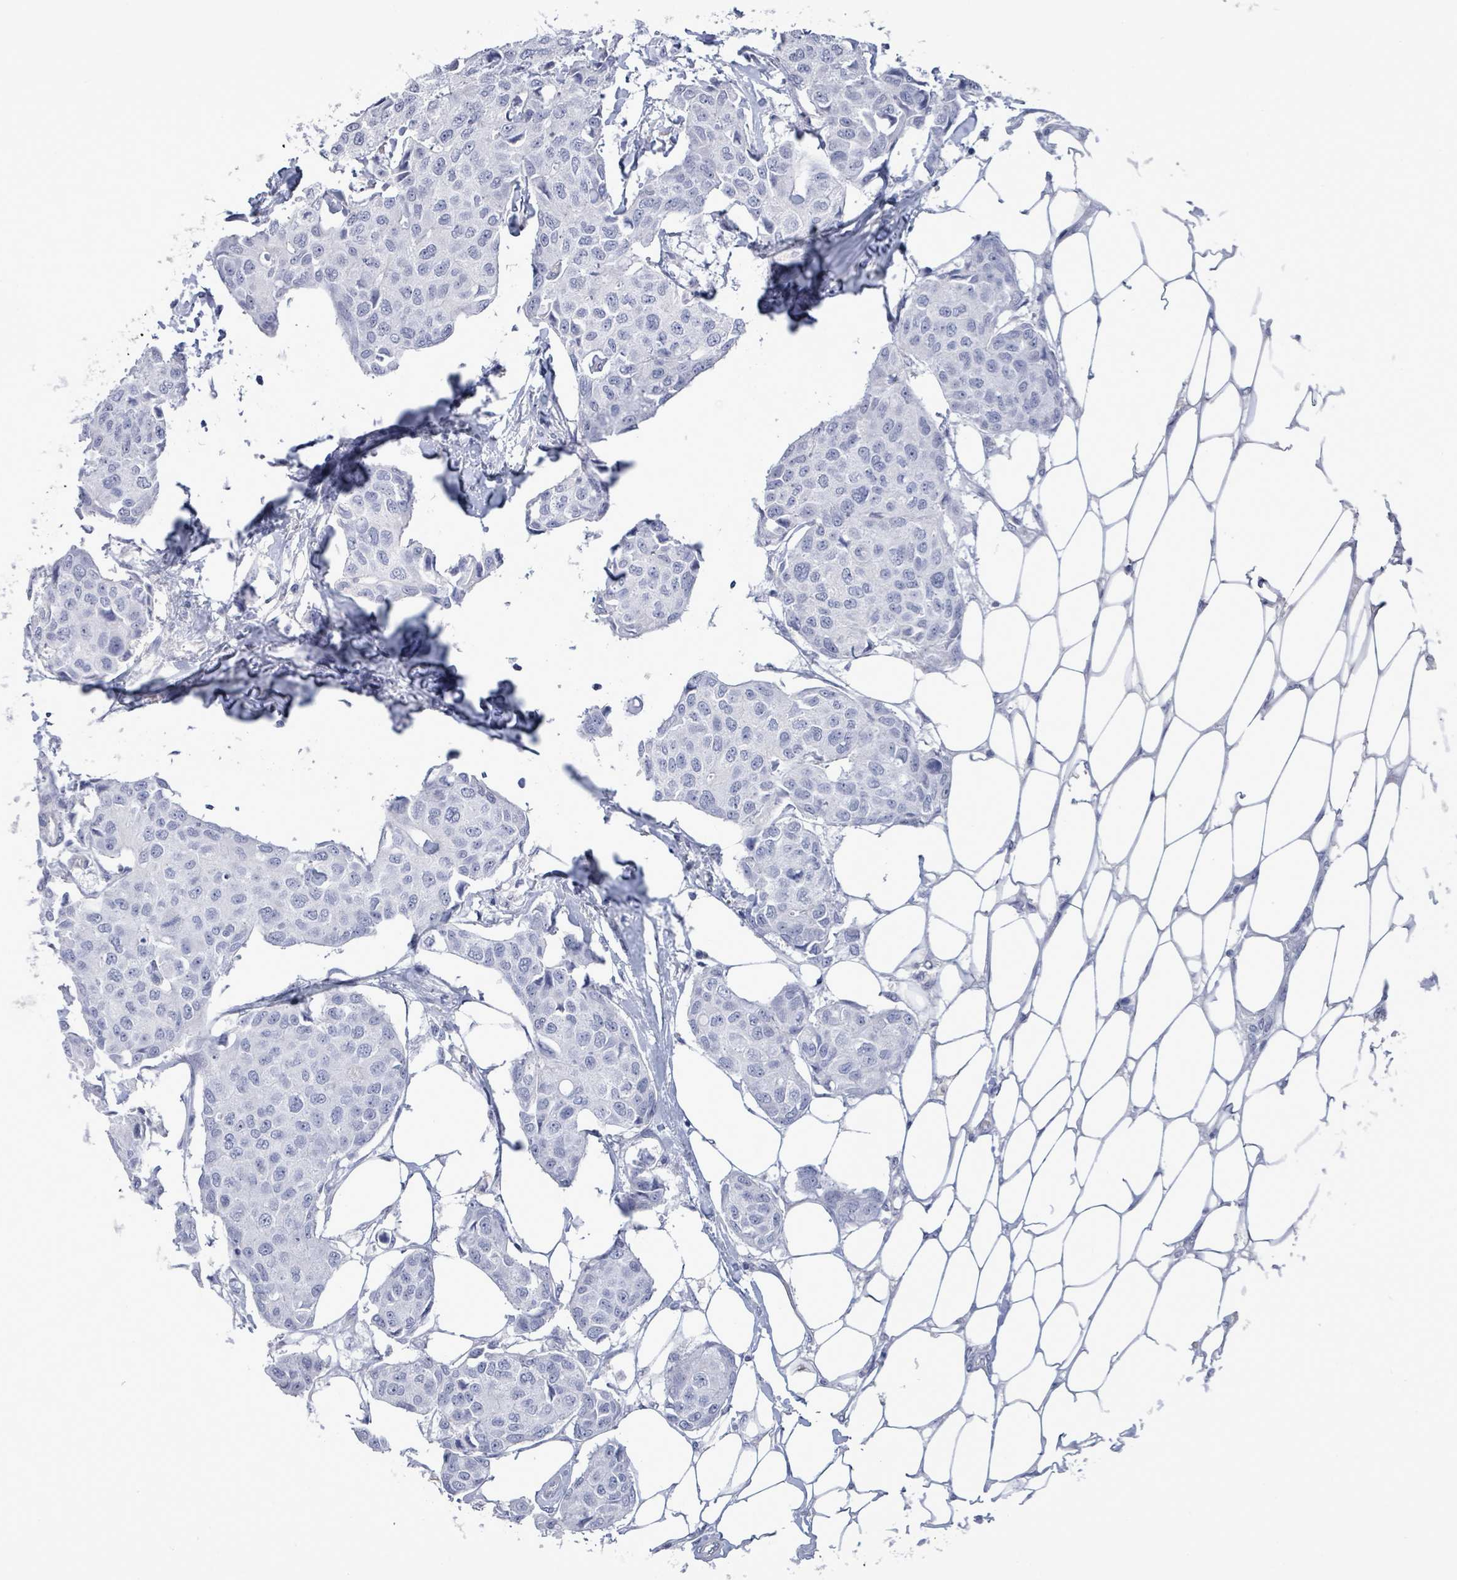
{"staining": {"intensity": "negative", "quantity": "none", "location": "none"}, "tissue": "breast cancer", "cell_type": "Tumor cells", "image_type": "cancer", "snomed": [{"axis": "morphology", "description": "Duct carcinoma"}, {"axis": "topography", "description": "Breast"}, {"axis": "topography", "description": "Lymph node"}], "caption": "A high-resolution histopathology image shows immunohistochemistry staining of breast cancer, which displays no significant positivity in tumor cells. The staining was performed using DAB (3,3'-diaminobenzidine) to visualize the protein expression in brown, while the nuclei were stained in blue with hematoxylin (Magnification: 20x).", "gene": "CT45A5", "patient": {"sex": "female", "age": 80}}